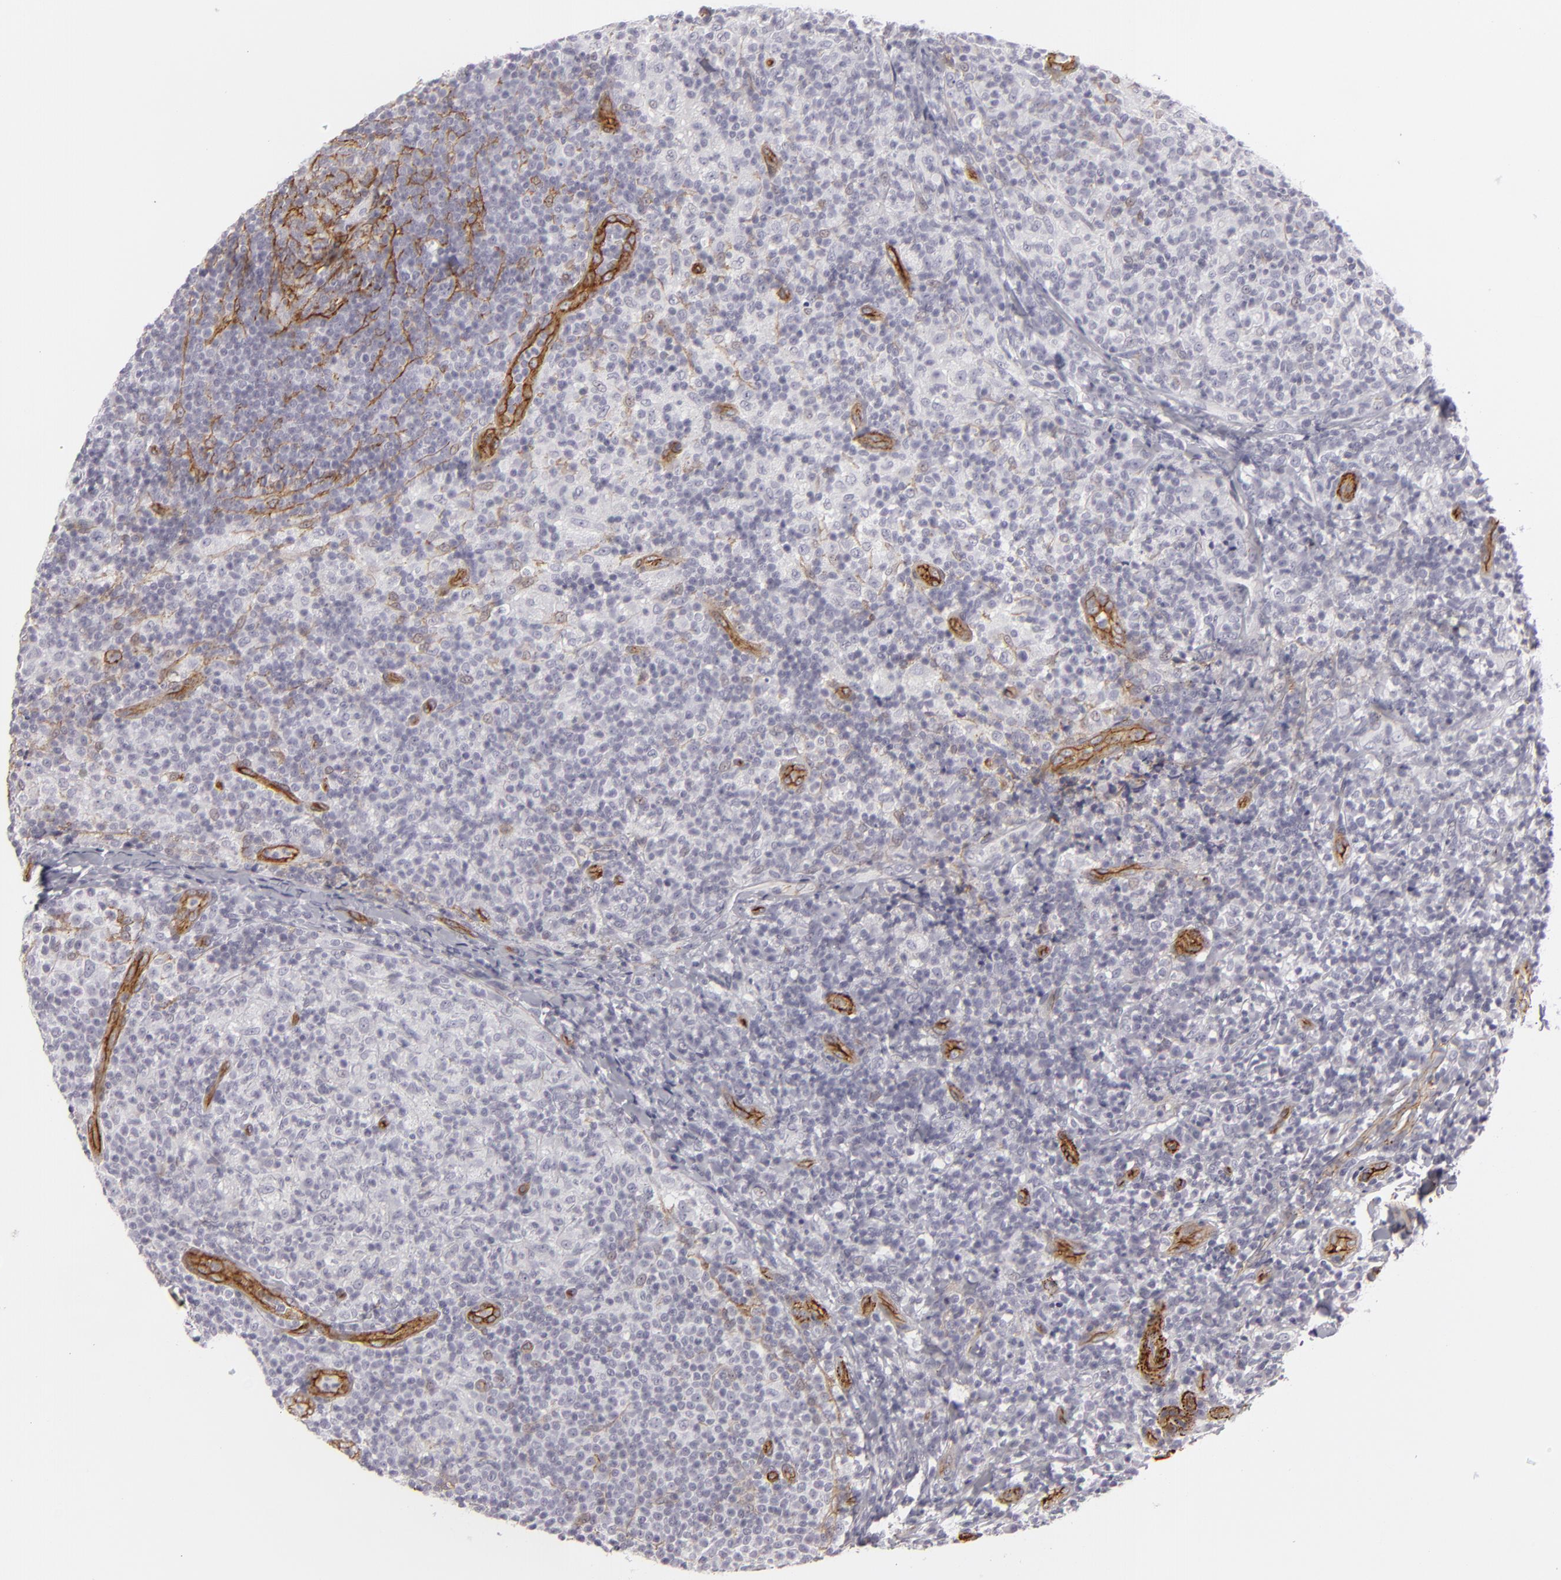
{"staining": {"intensity": "negative", "quantity": "none", "location": "none"}, "tissue": "lymph node", "cell_type": "Germinal center cells", "image_type": "normal", "snomed": [{"axis": "morphology", "description": "Normal tissue, NOS"}, {"axis": "morphology", "description": "Inflammation, NOS"}, {"axis": "topography", "description": "Lymph node"}], "caption": "DAB immunohistochemical staining of normal lymph node shows no significant positivity in germinal center cells.", "gene": "MCAM", "patient": {"sex": "male", "age": 46}}